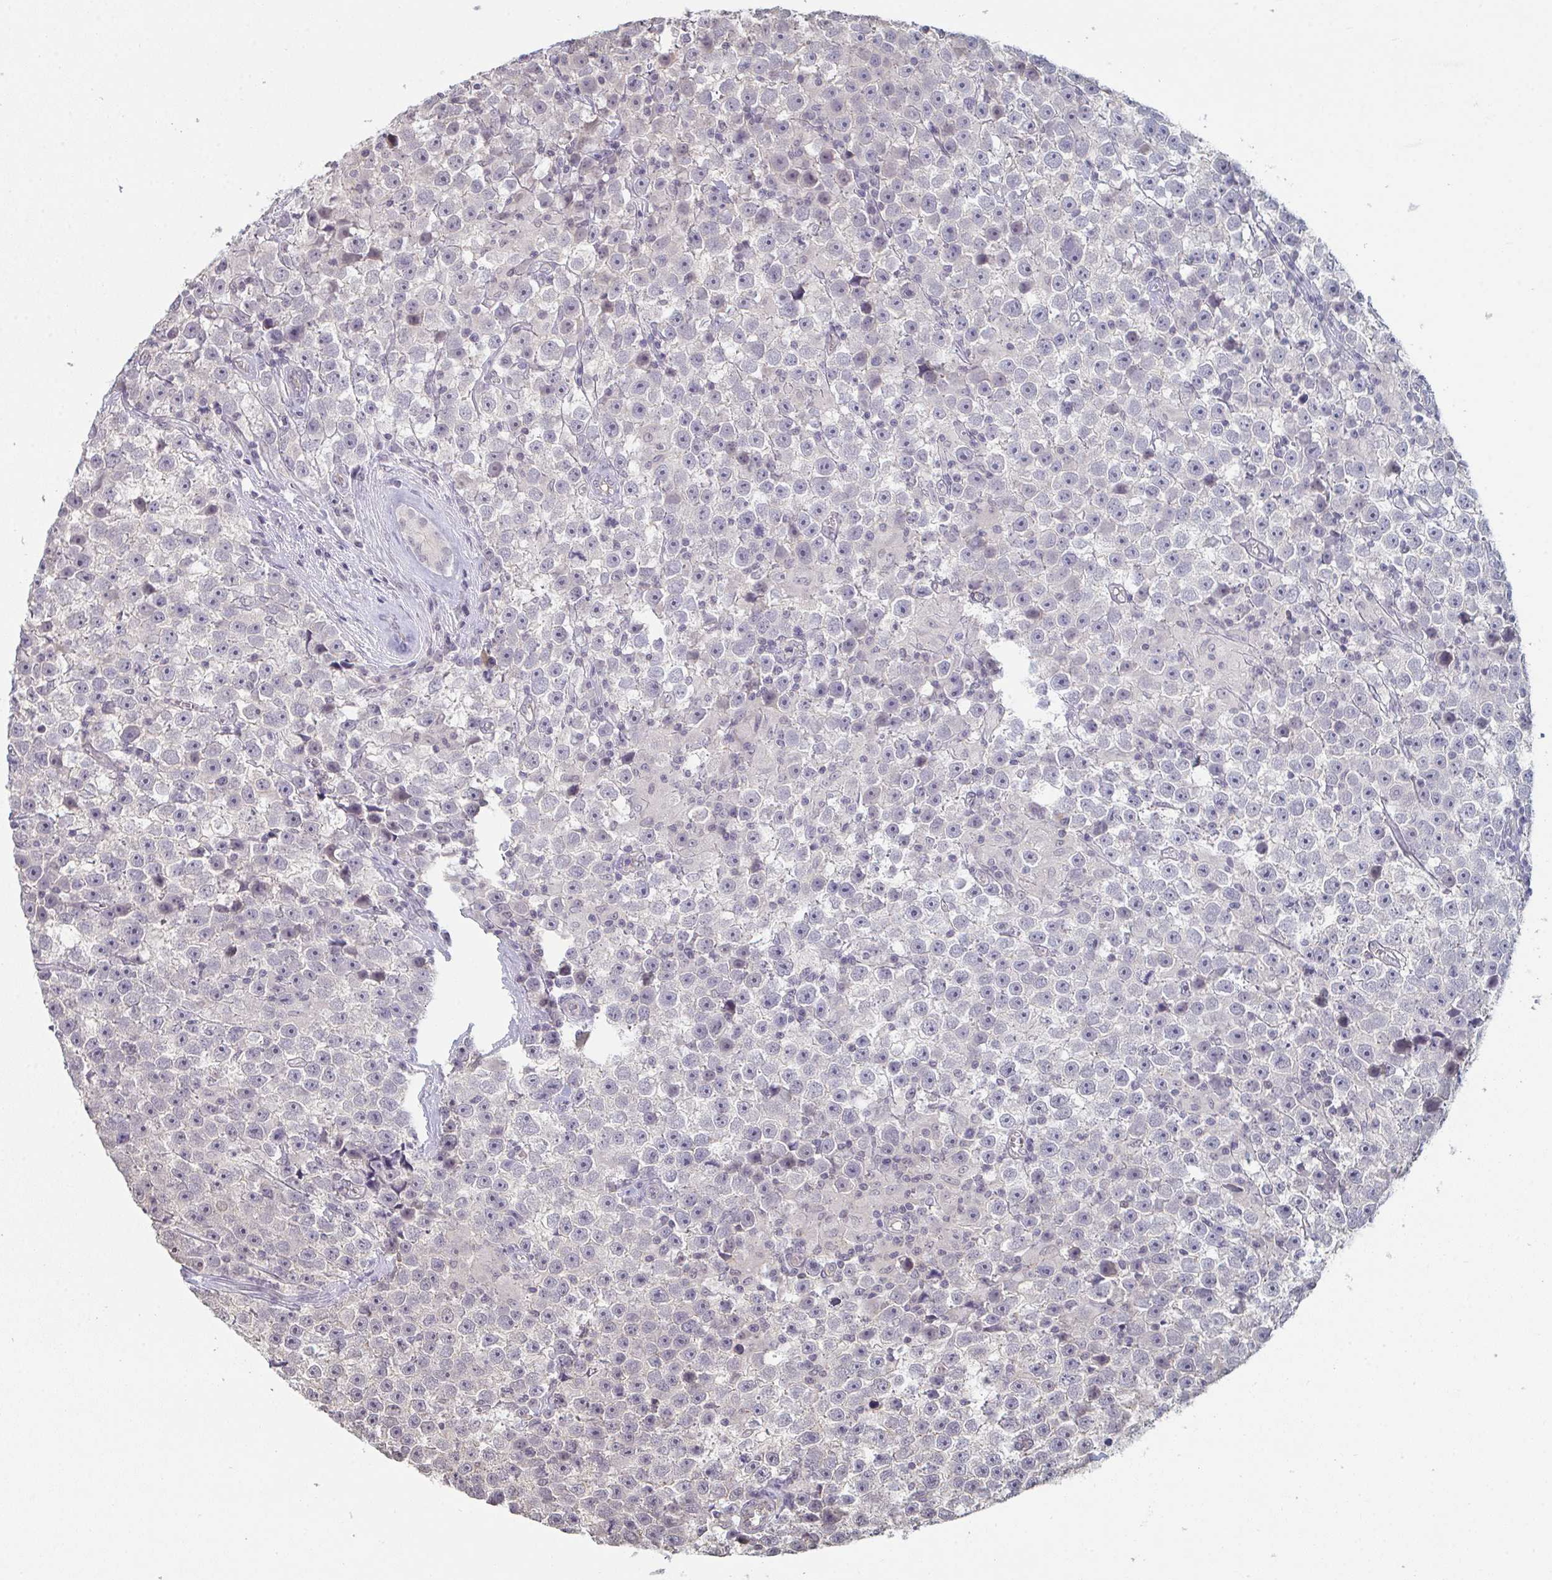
{"staining": {"intensity": "negative", "quantity": "none", "location": "none"}, "tissue": "testis cancer", "cell_type": "Tumor cells", "image_type": "cancer", "snomed": [{"axis": "morphology", "description": "Seminoma, NOS"}, {"axis": "topography", "description": "Testis"}], "caption": "Protein analysis of testis seminoma shows no significant expression in tumor cells.", "gene": "ZNF214", "patient": {"sex": "male", "age": 31}}